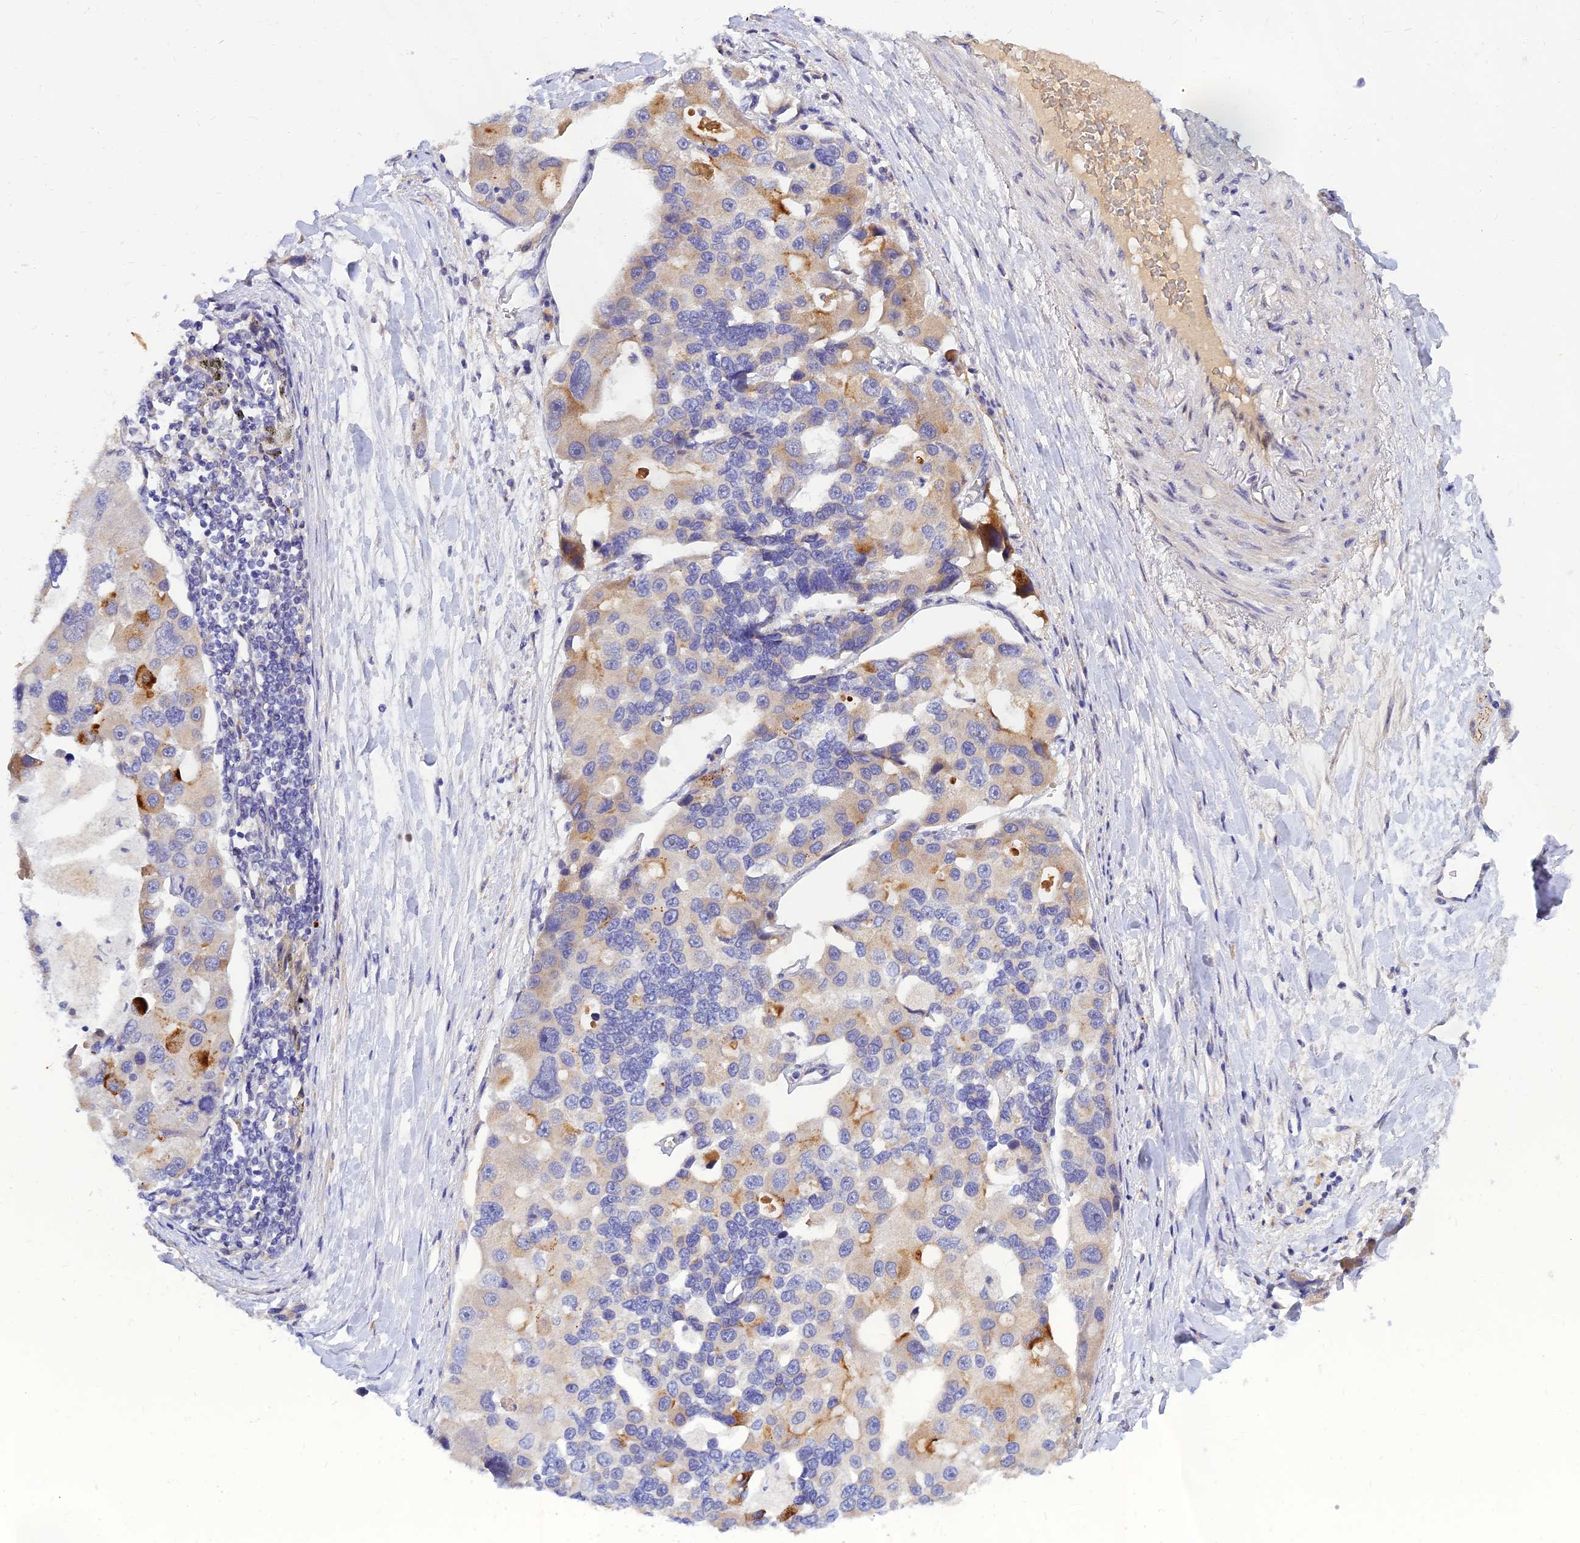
{"staining": {"intensity": "moderate", "quantity": "<25%", "location": "cytoplasmic/membranous"}, "tissue": "lung cancer", "cell_type": "Tumor cells", "image_type": "cancer", "snomed": [{"axis": "morphology", "description": "Adenocarcinoma, NOS"}, {"axis": "topography", "description": "Lung"}], "caption": "Lung cancer stained for a protein (brown) shows moderate cytoplasmic/membranous positive staining in about <25% of tumor cells.", "gene": "ANKS4B", "patient": {"sex": "female", "age": 54}}